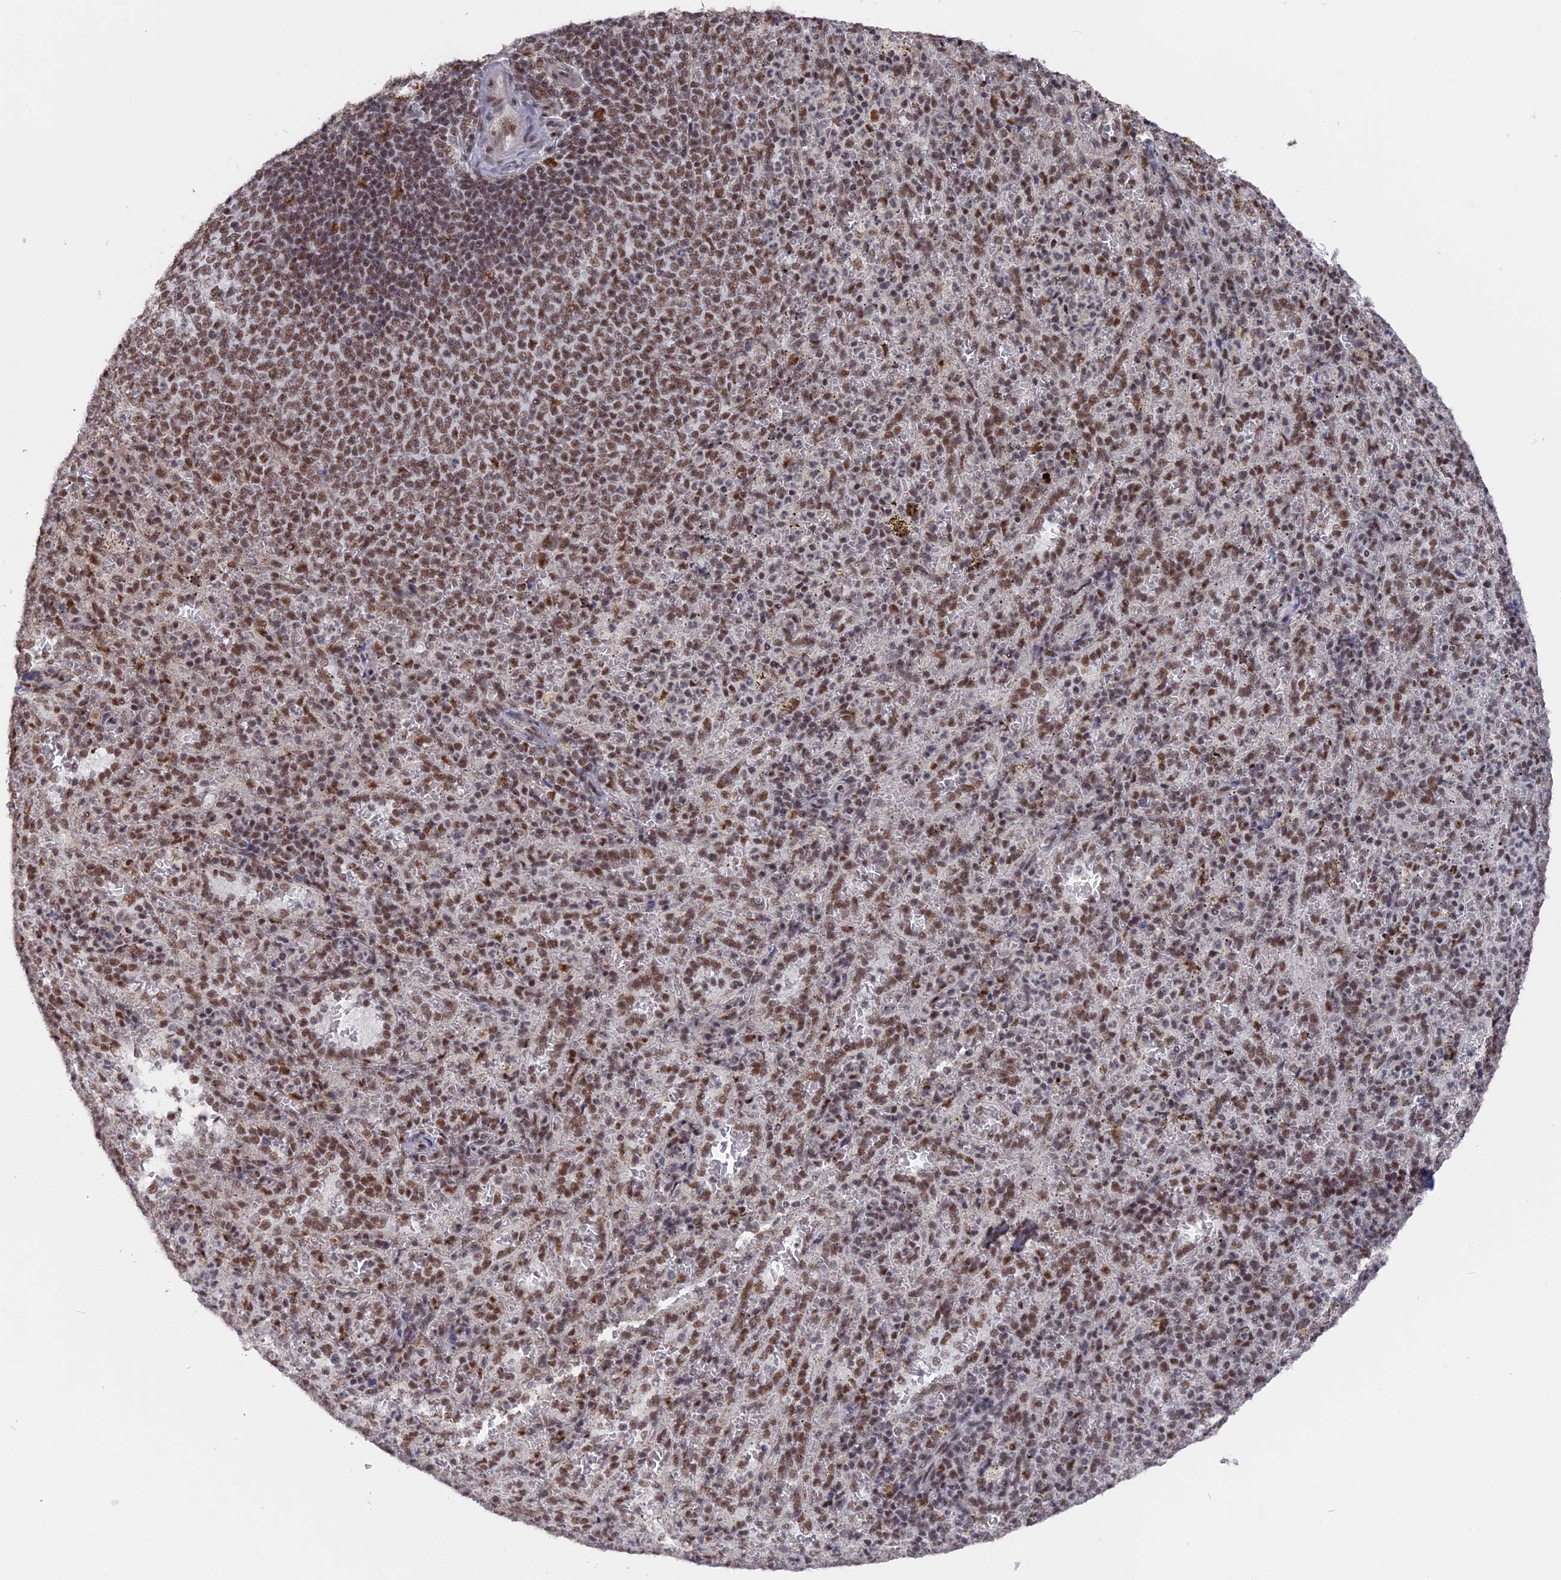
{"staining": {"intensity": "moderate", "quantity": ">75%", "location": "nuclear"}, "tissue": "spleen", "cell_type": "Cells in red pulp", "image_type": "normal", "snomed": [{"axis": "morphology", "description": "Normal tissue, NOS"}, {"axis": "topography", "description": "Spleen"}], "caption": "Immunohistochemistry image of normal spleen: human spleen stained using IHC reveals medium levels of moderate protein expression localized specifically in the nuclear of cells in red pulp, appearing as a nuclear brown color.", "gene": "SF3A2", "patient": {"sex": "female", "age": 21}}